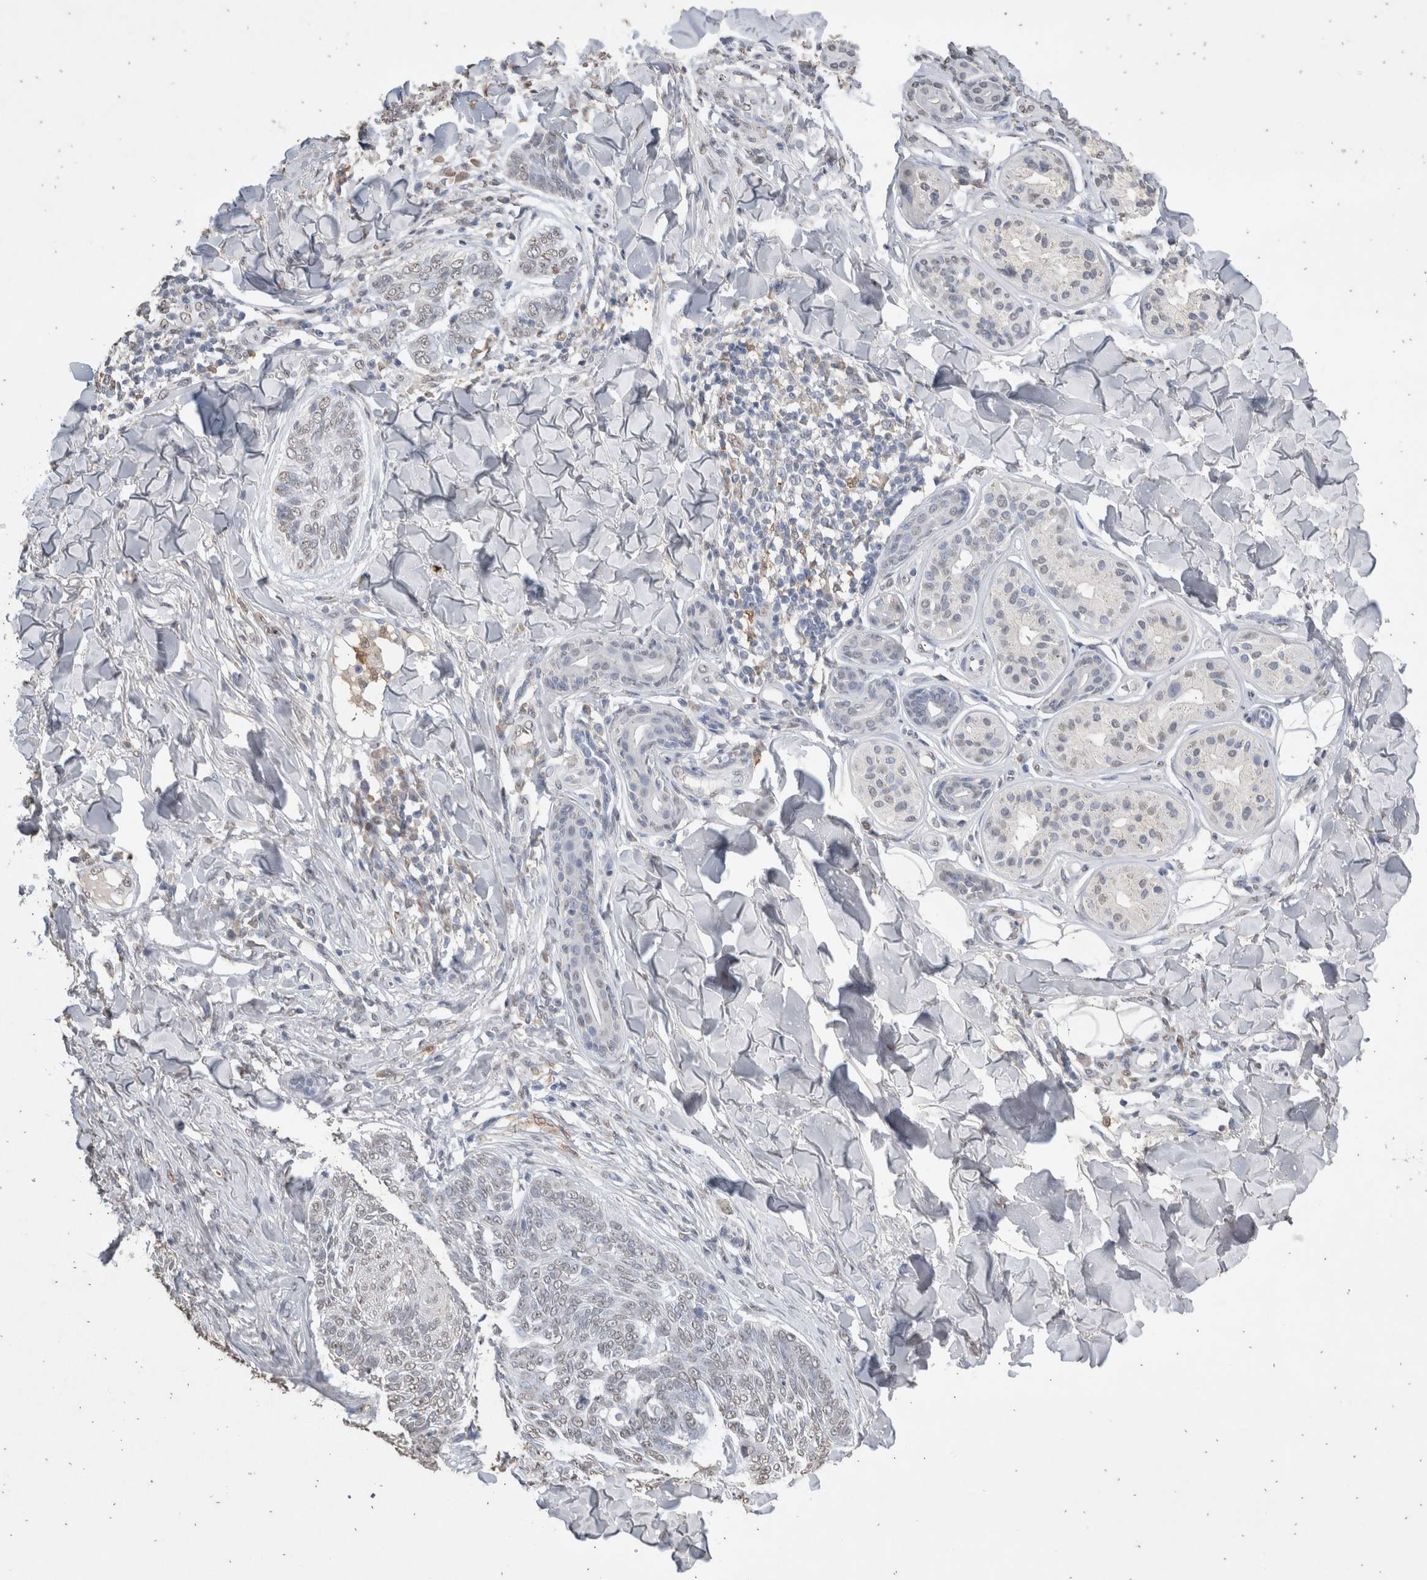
{"staining": {"intensity": "negative", "quantity": "none", "location": "none"}, "tissue": "skin cancer", "cell_type": "Tumor cells", "image_type": "cancer", "snomed": [{"axis": "morphology", "description": "Basal cell carcinoma"}, {"axis": "topography", "description": "Skin"}], "caption": "Immunohistochemistry (IHC) image of human skin basal cell carcinoma stained for a protein (brown), which exhibits no expression in tumor cells.", "gene": "LGALS2", "patient": {"sex": "male", "age": 43}}